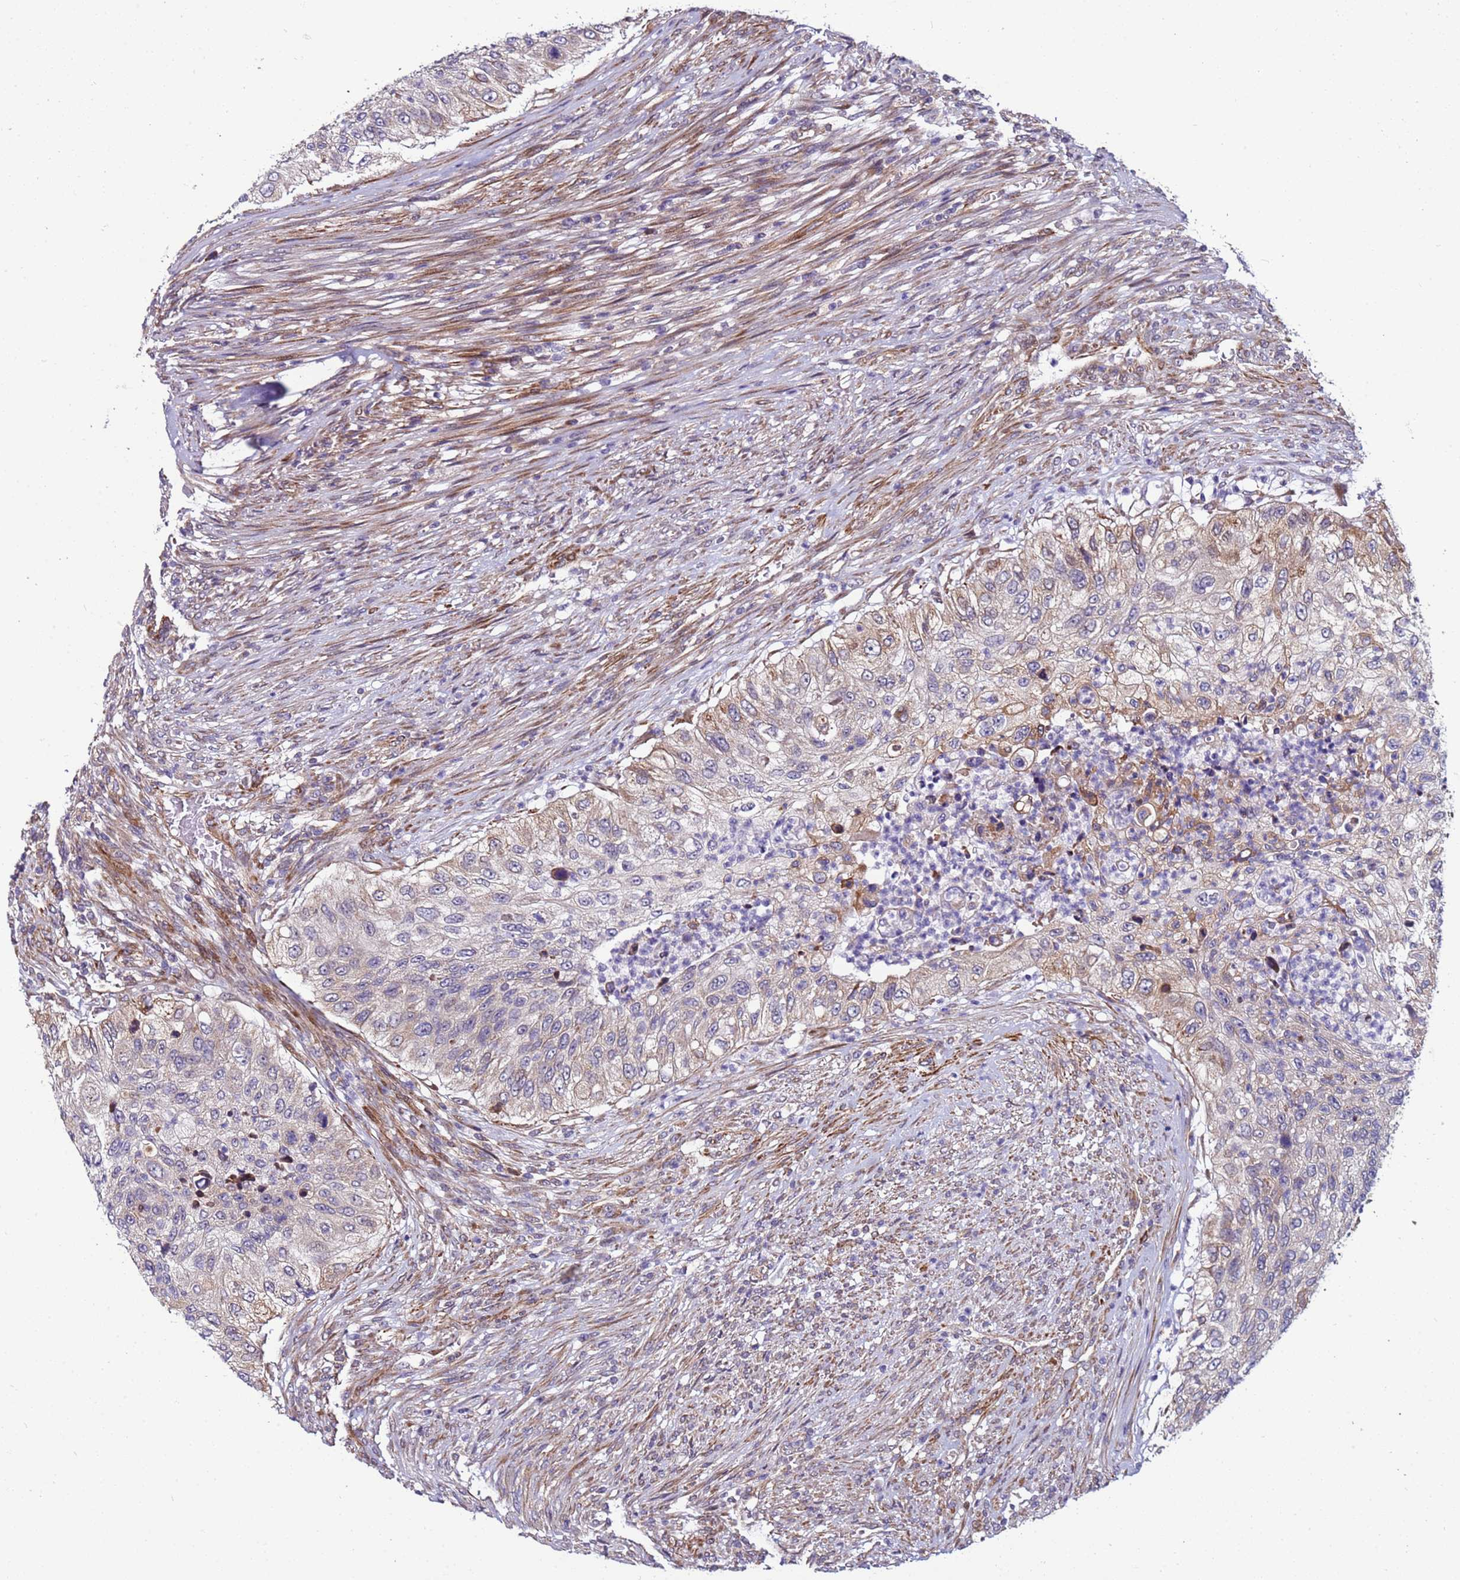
{"staining": {"intensity": "weak", "quantity": "<25%", "location": "cytoplasmic/membranous"}, "tissue": "urothelial cancer", "cell_type": "Tumor cells", "image_type": "cancer", "snomed": [{"axis": "morphology", "description": "Urothelial carcinoma, High grade"}, {"axis": "topography", "description": "Urinary bladder"}], "caption": "This histopathology image is of urothelial carcinoma (high-grade) stained with immunohistochemistry to label a protein in brown with the nuclei are counter-stained blue. There is no staining in tumor cells.", "gene": "MCRIP1", "patient": {"sex": "female", "age": 60}}